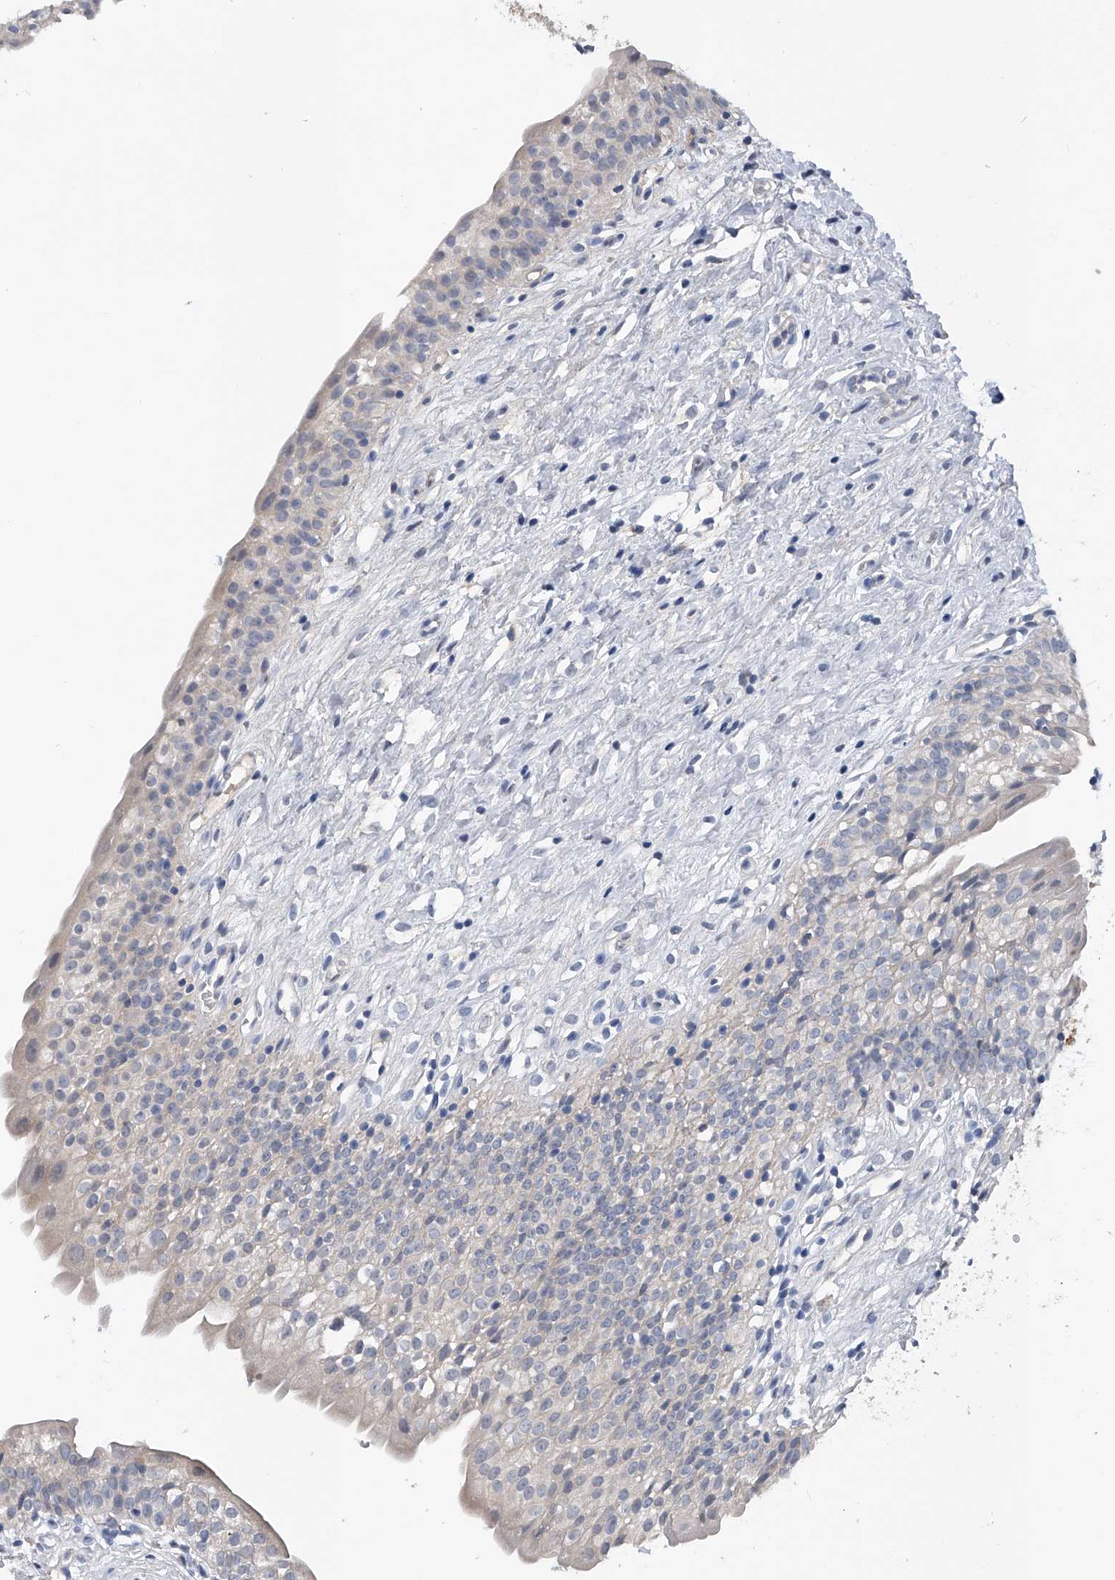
{"staining": {"intensity": "weak", "quantity": "<25%", "location": "cytoplasmic/membranous"}, "tissue": "urinary bladder", "cell_type": "Urothelial cells", "image_type": "normal", "snomed": [{"axis": "morphology", "description": "Normal tissue, NOS"}, {"axis": "topography", "description": "Urinary bladder"}], "caption": "Human urinary bladder stained for a protein using IHC demonstrates no positivity in urothelial cells.", "gene": "PGM3", "patient": {"sex": "male", "age": 51}}